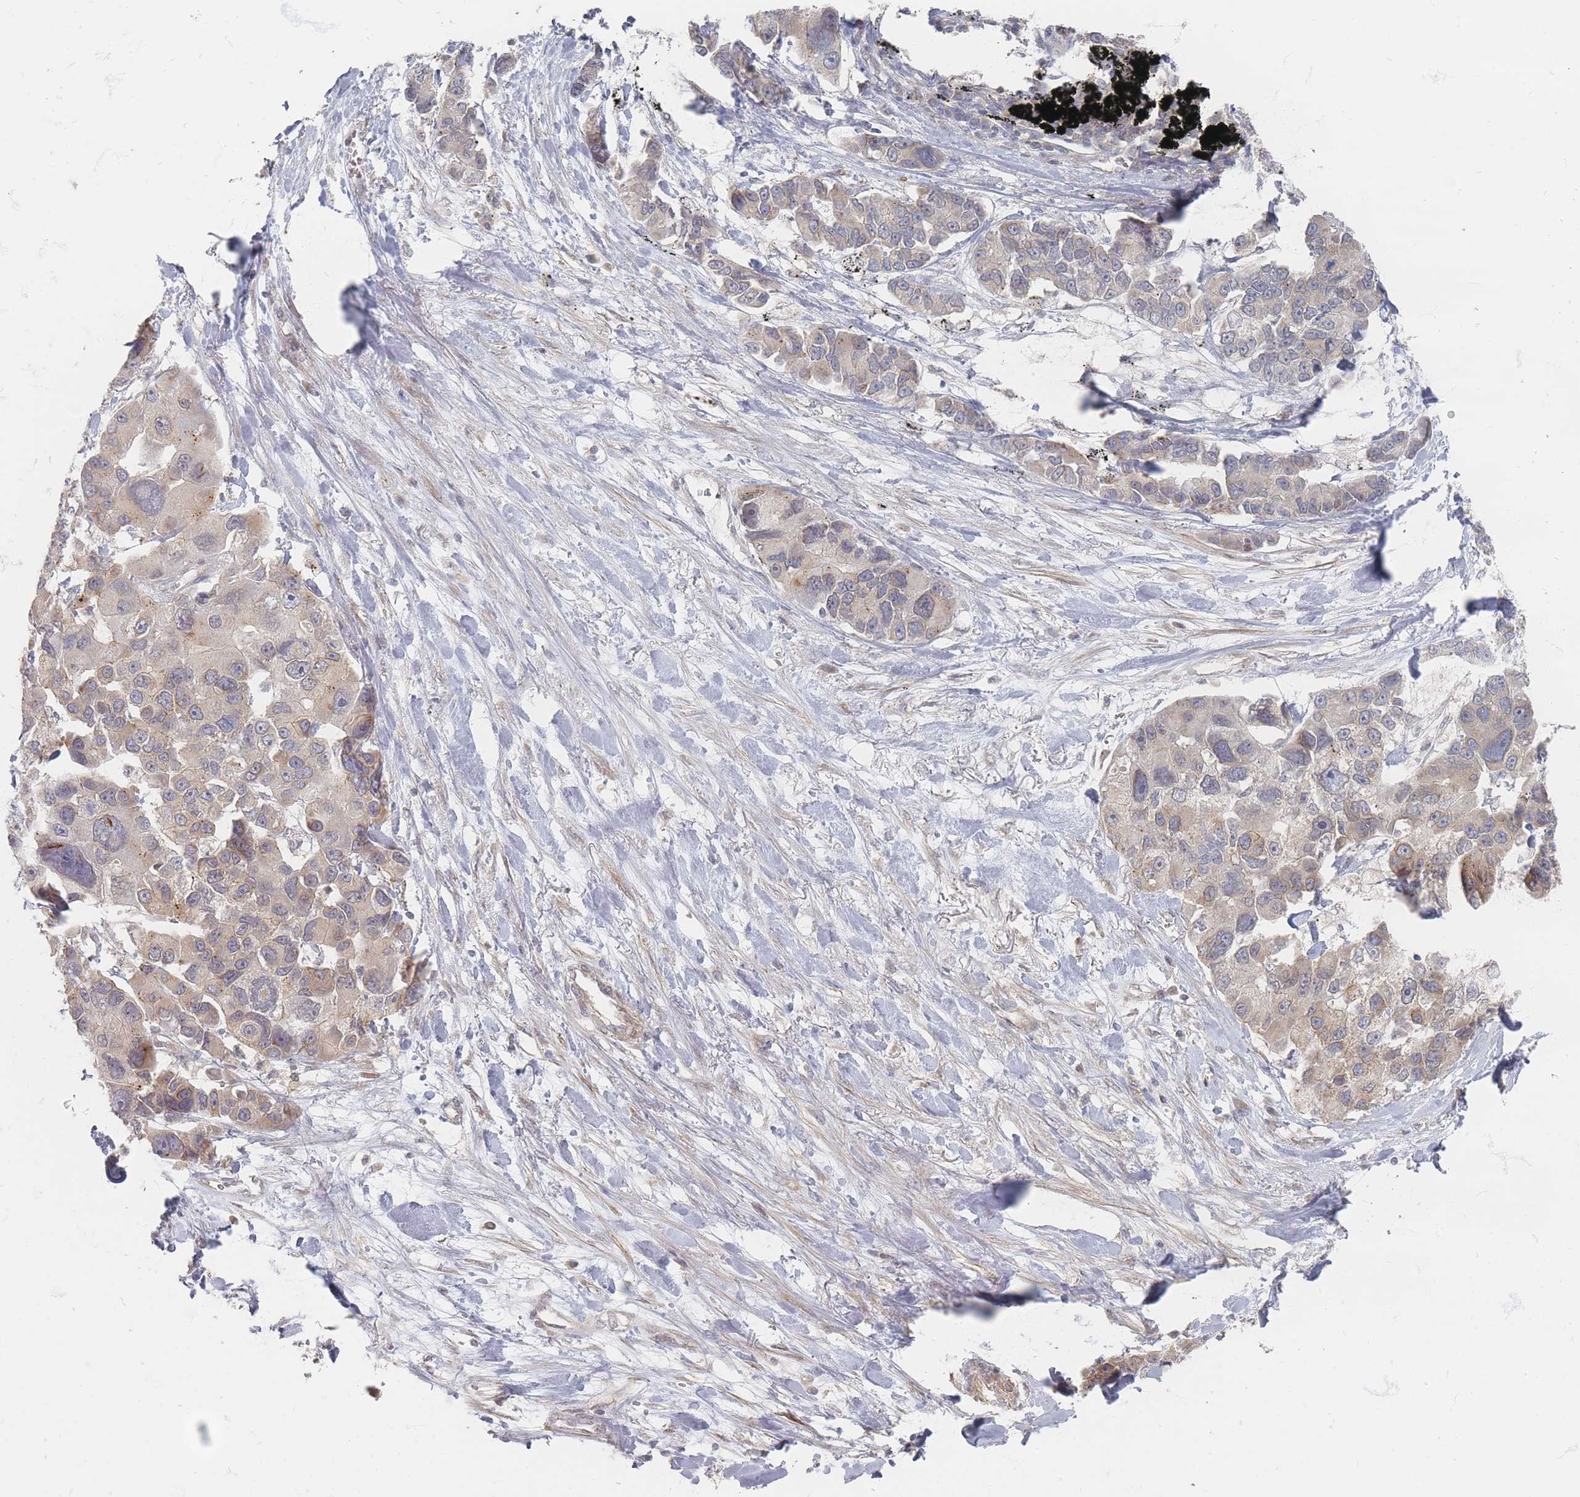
{"staining": {"intensity": "weak", "quantity": "25%-75%", "location": "cytoplasmic/membranous"}, "tissue": "lung cancer", "cell_type": "Tumor cells", "image_type": "cancer", "snomed": [{"axis": "morphology", "description": "Adenocarcinoma, NOS"}, {"axis": "topography", "description": "Lung"}], "caption": "Tumor cells display low levels of weak cytoplasmic/membranous staining in about 25%-75% of cells in human adenocarcinoma (lung). (DAB (3,3'-diaminobenzidine) IHC with brightfield microscopy, high magnification).", "gene": "GLE1", "patient": {"sex": "female", "age": 54}}